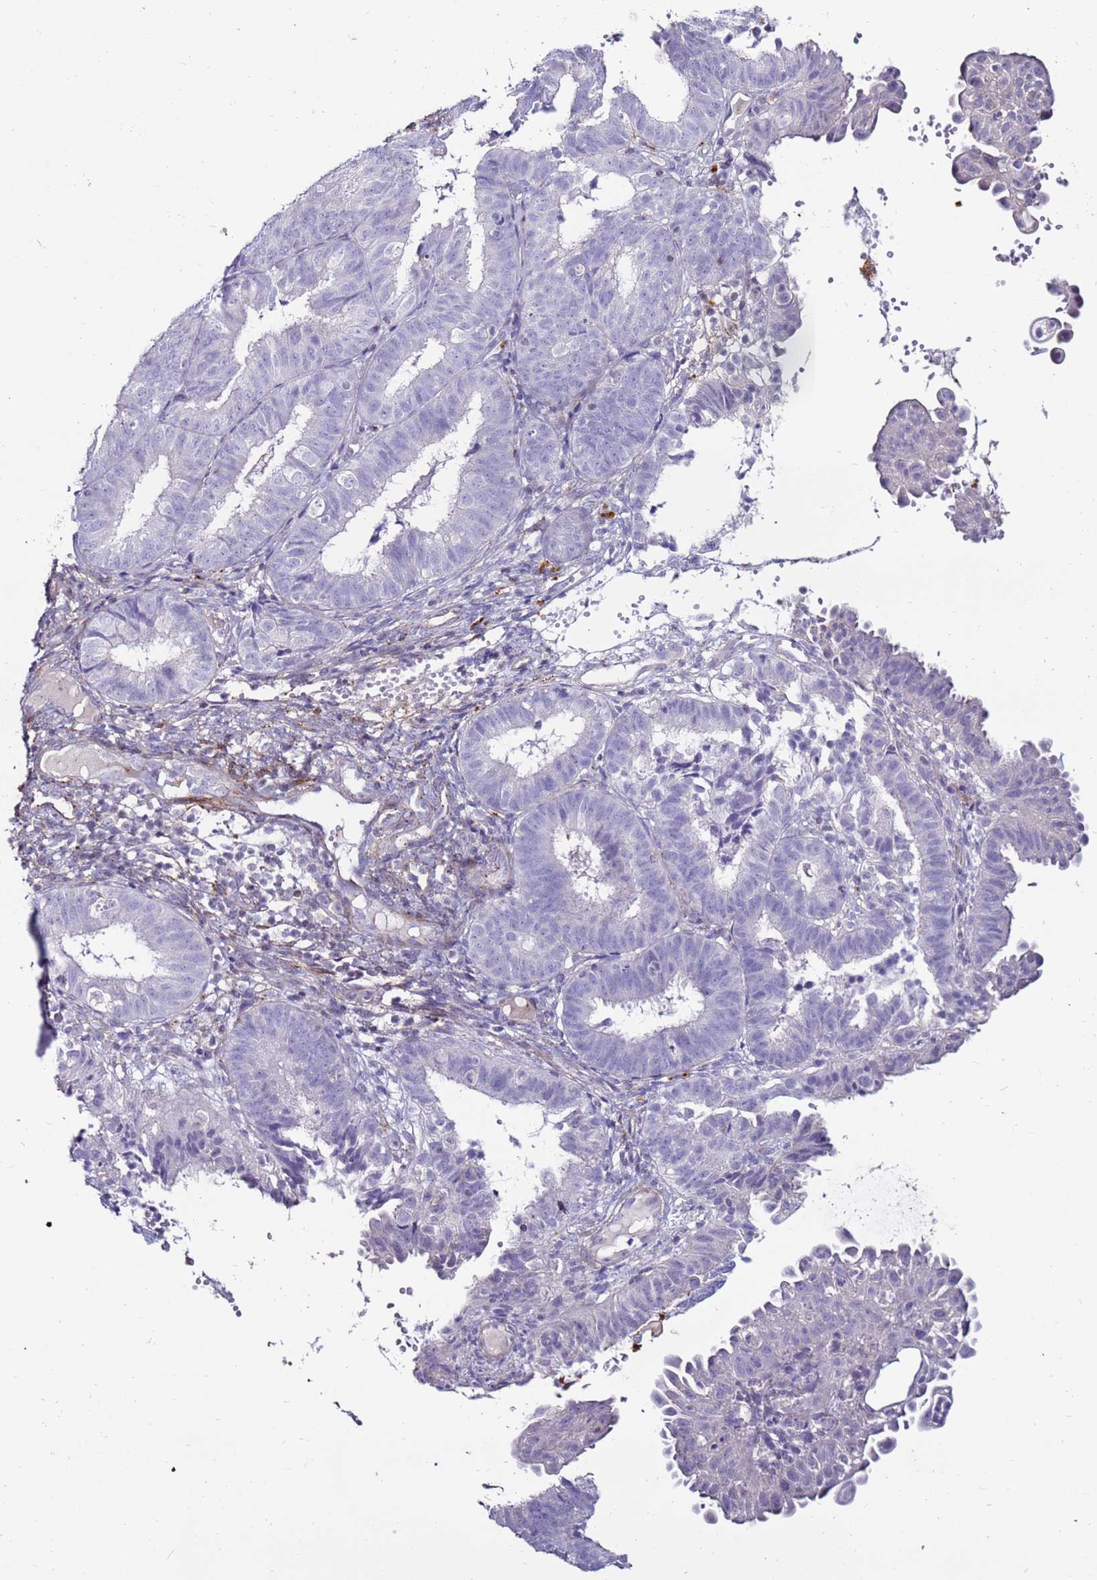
{"staining": {"intensity": "negative", "quantity": "none", "location": "none"}, "tissue": "endometrial cancer", "cell_type": "Tumor cells", "image_type": "cancer", "snomed": [{"axis": "morphology", "description": "Adenocarcinoma, NOS"}, {"axis": "topography", "description": "Endometrium"}], "caption": "Immunohistochemistry photomicrograph of endometrial cancer stained for a protein (brown), which demonstrates no expression in tumor cells.", "gene": "CLEC4M", "patient": {"sex": "female", "age": 51}}